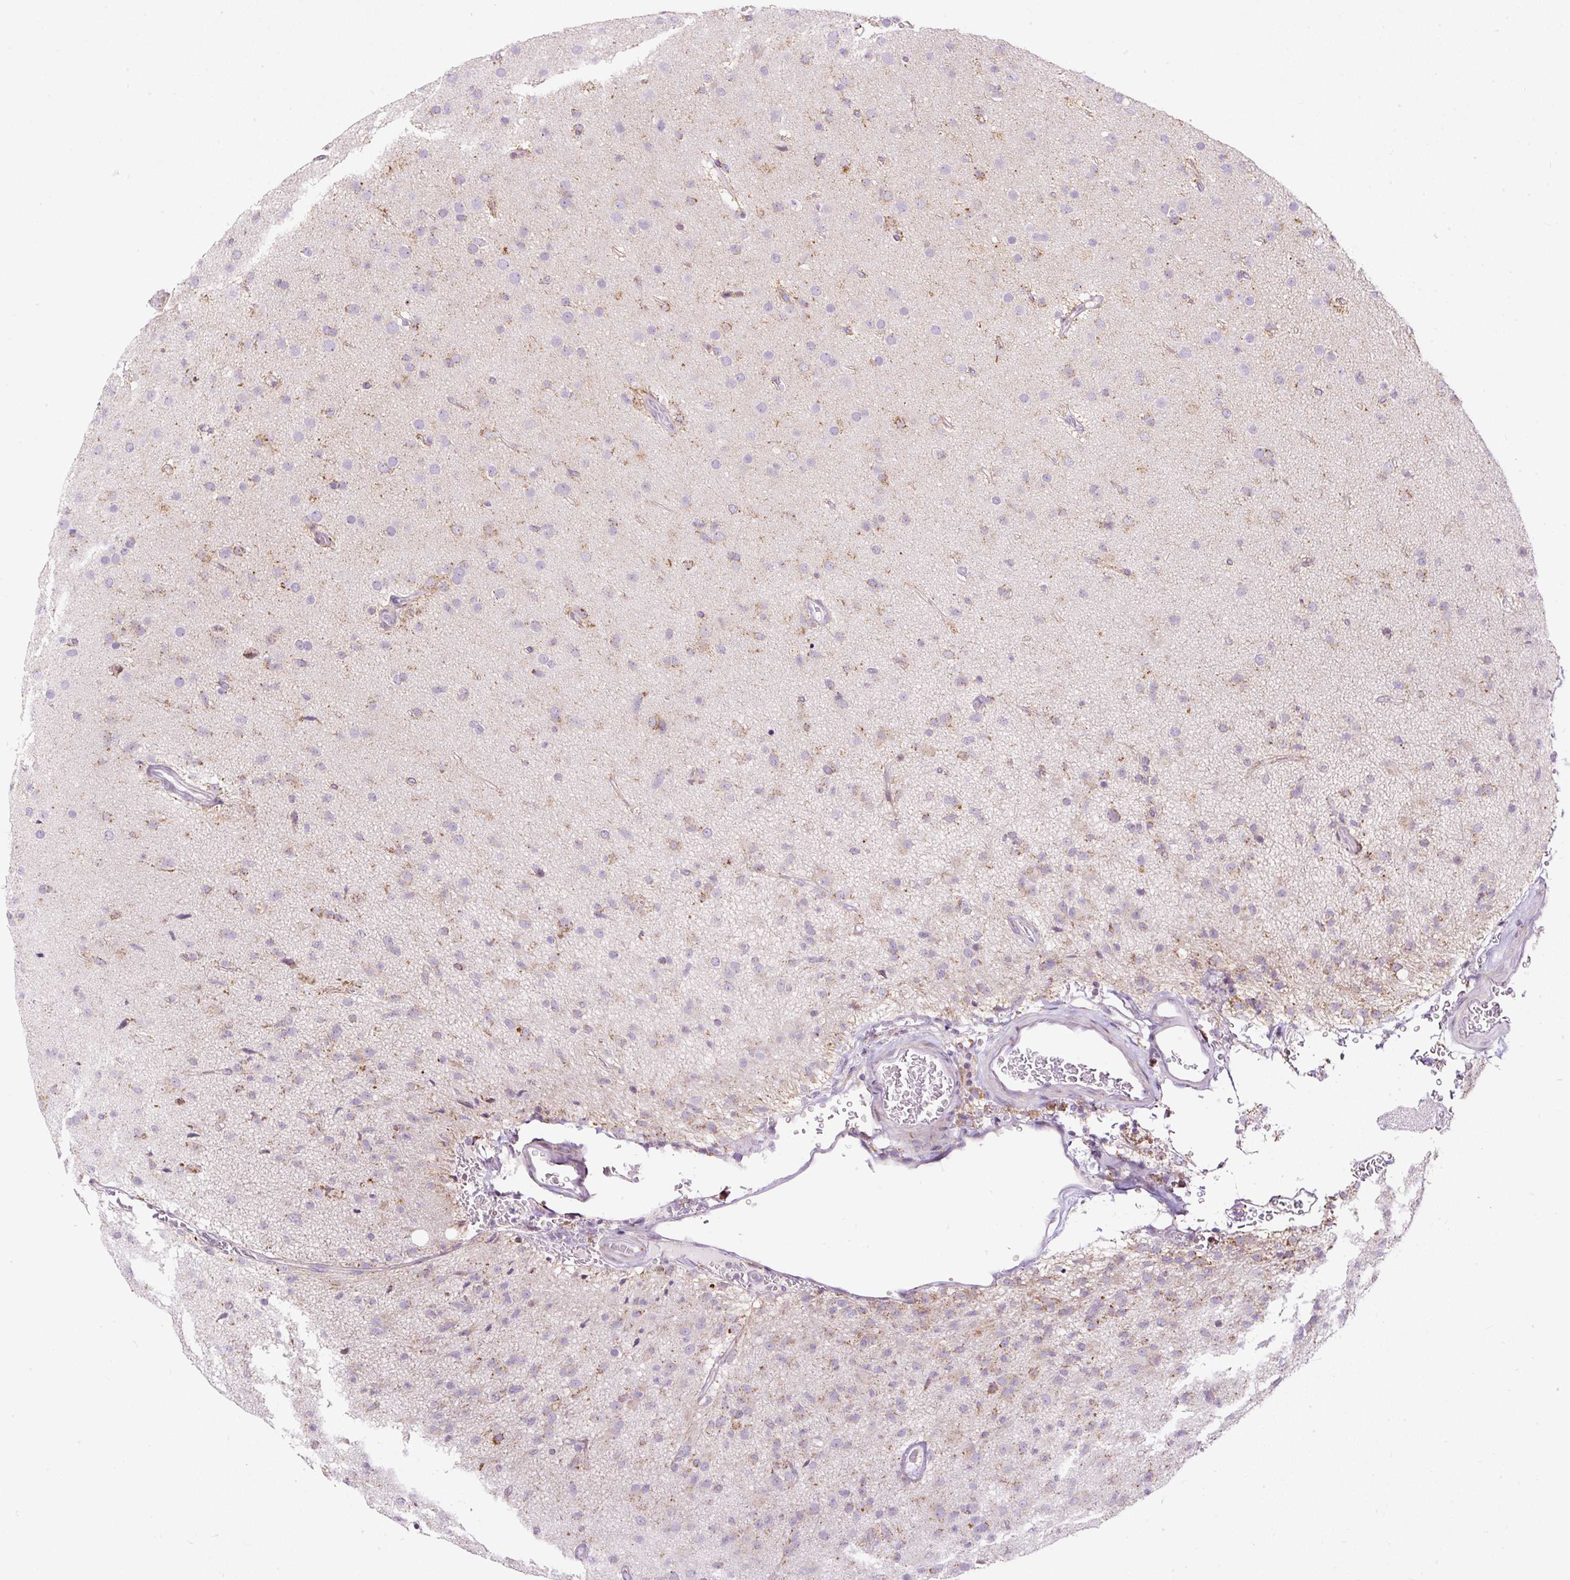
{"staining": {"intensity": "weak", "quantity": "25%-75%", "location": "cytoplasmic/membranous"}, "tissue": "glioma", "cell_type": "Tumor cells", "image_type": "cancer", "snomed": [{"axis": "morphology", "description": "Glioma, malignant, Low grade"}, {"axis": "topography", "description": "Brain"}], "caption": "A micrograph of human glioma stained for a protein reveals weak cytoplasmic/membranous brown staining in tumor cells.", "gene": "FMC1", "patient": {"sex": "male", "age": 65}}